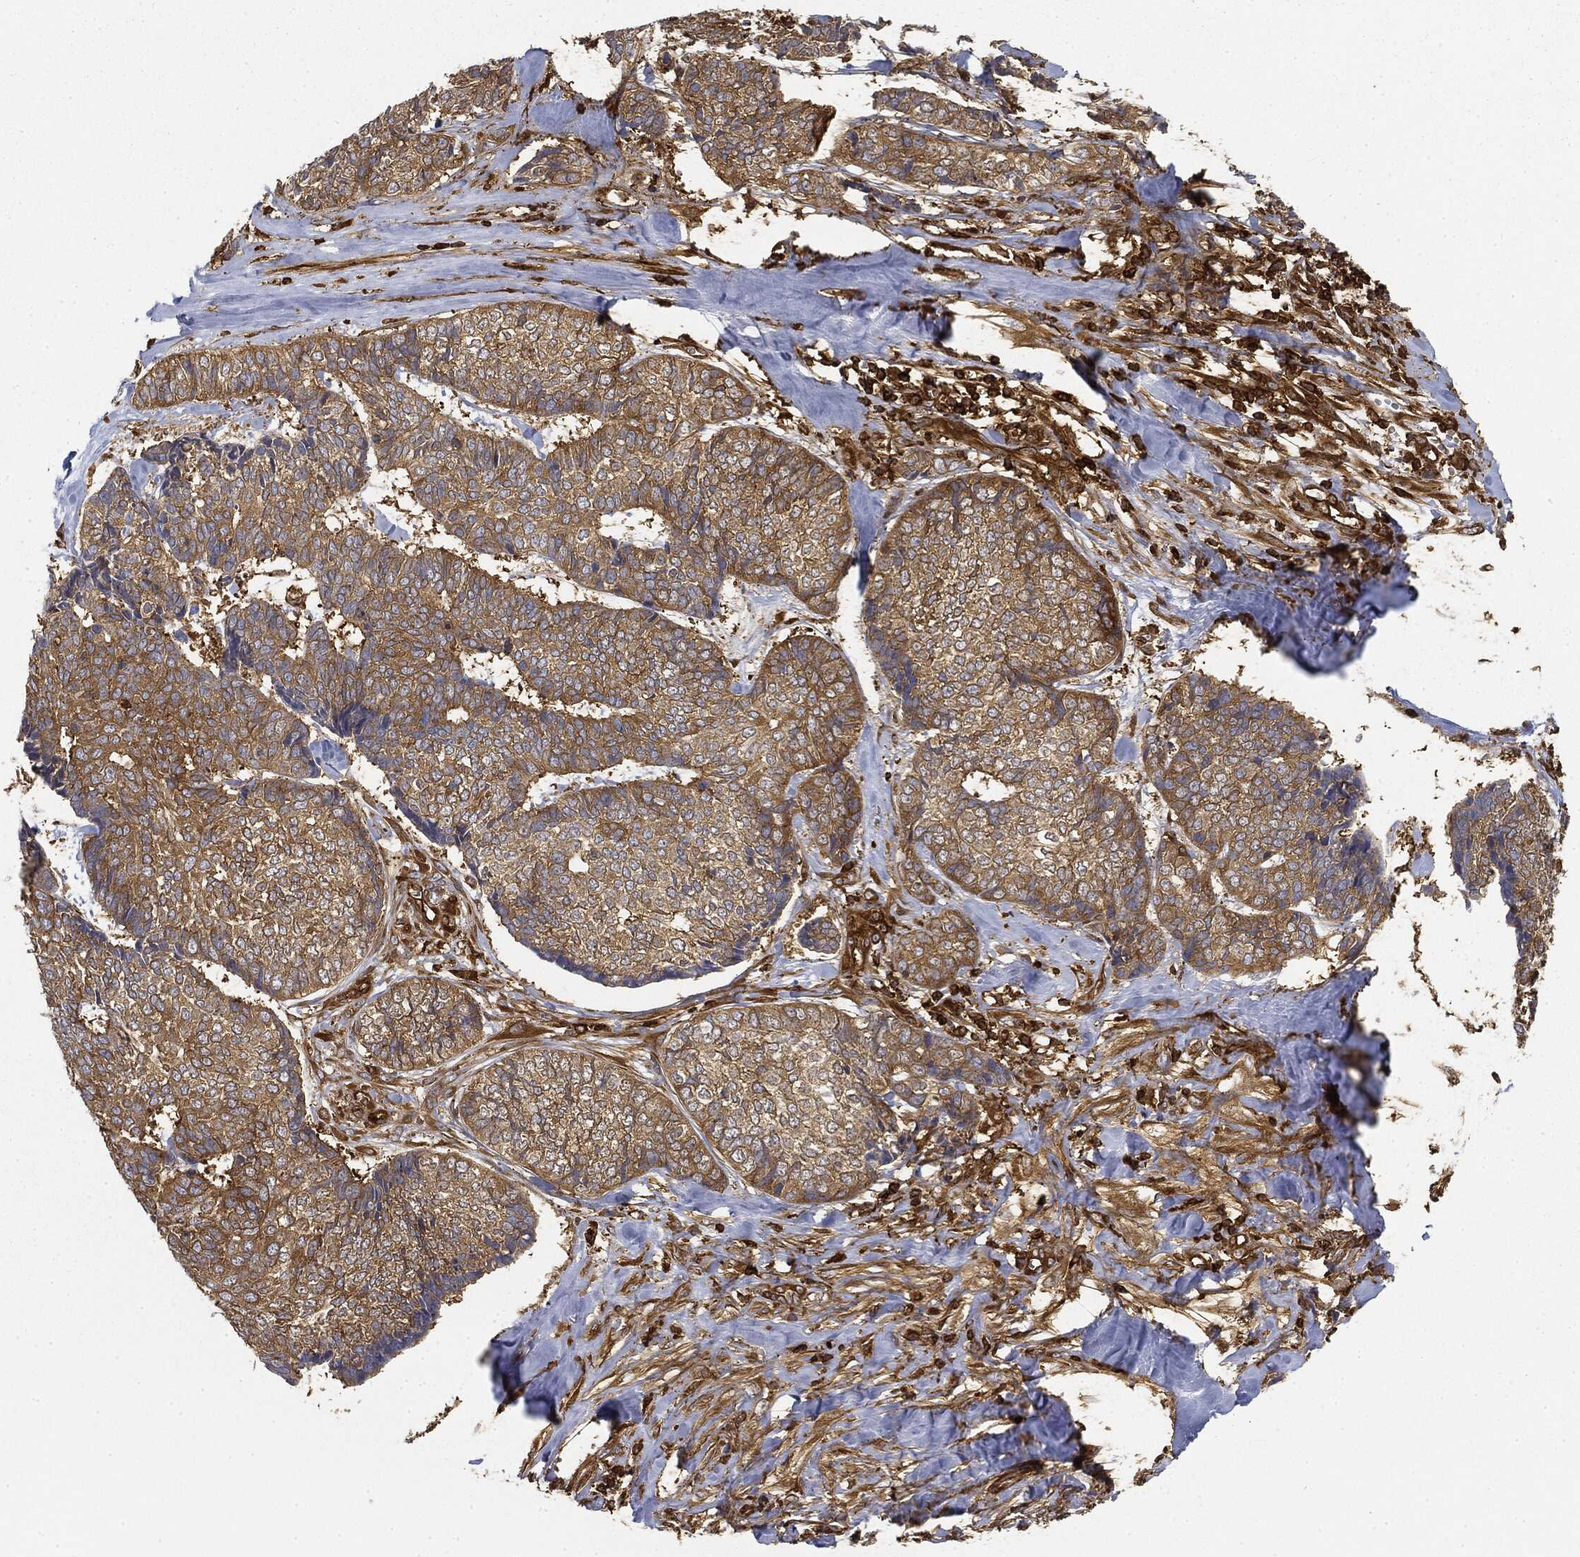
{"staining": {"intensity": "moderate", "quantity": "25%-75%", "location": "cytoplasmic/membranous"}, "tissue": "skin cancer", "cell_type": "Tumor cells", "image_type": "cancer", "snomed": [{"axis": "morphology", "description": "Basal cell carcinoma"}, {"axis": "topography", "description": "Skin"}], "caption": "Immunohistochemical staining of skin basal cell carcinoma displays medium levels of moderate cytoplasmic/membranous protein staining in approximately 25%-75% of tumor cells. (IHC, brightfield microscopy, high magnification).", "gene": "WDR1", "patient": {"sex": "male", "age": 86}}